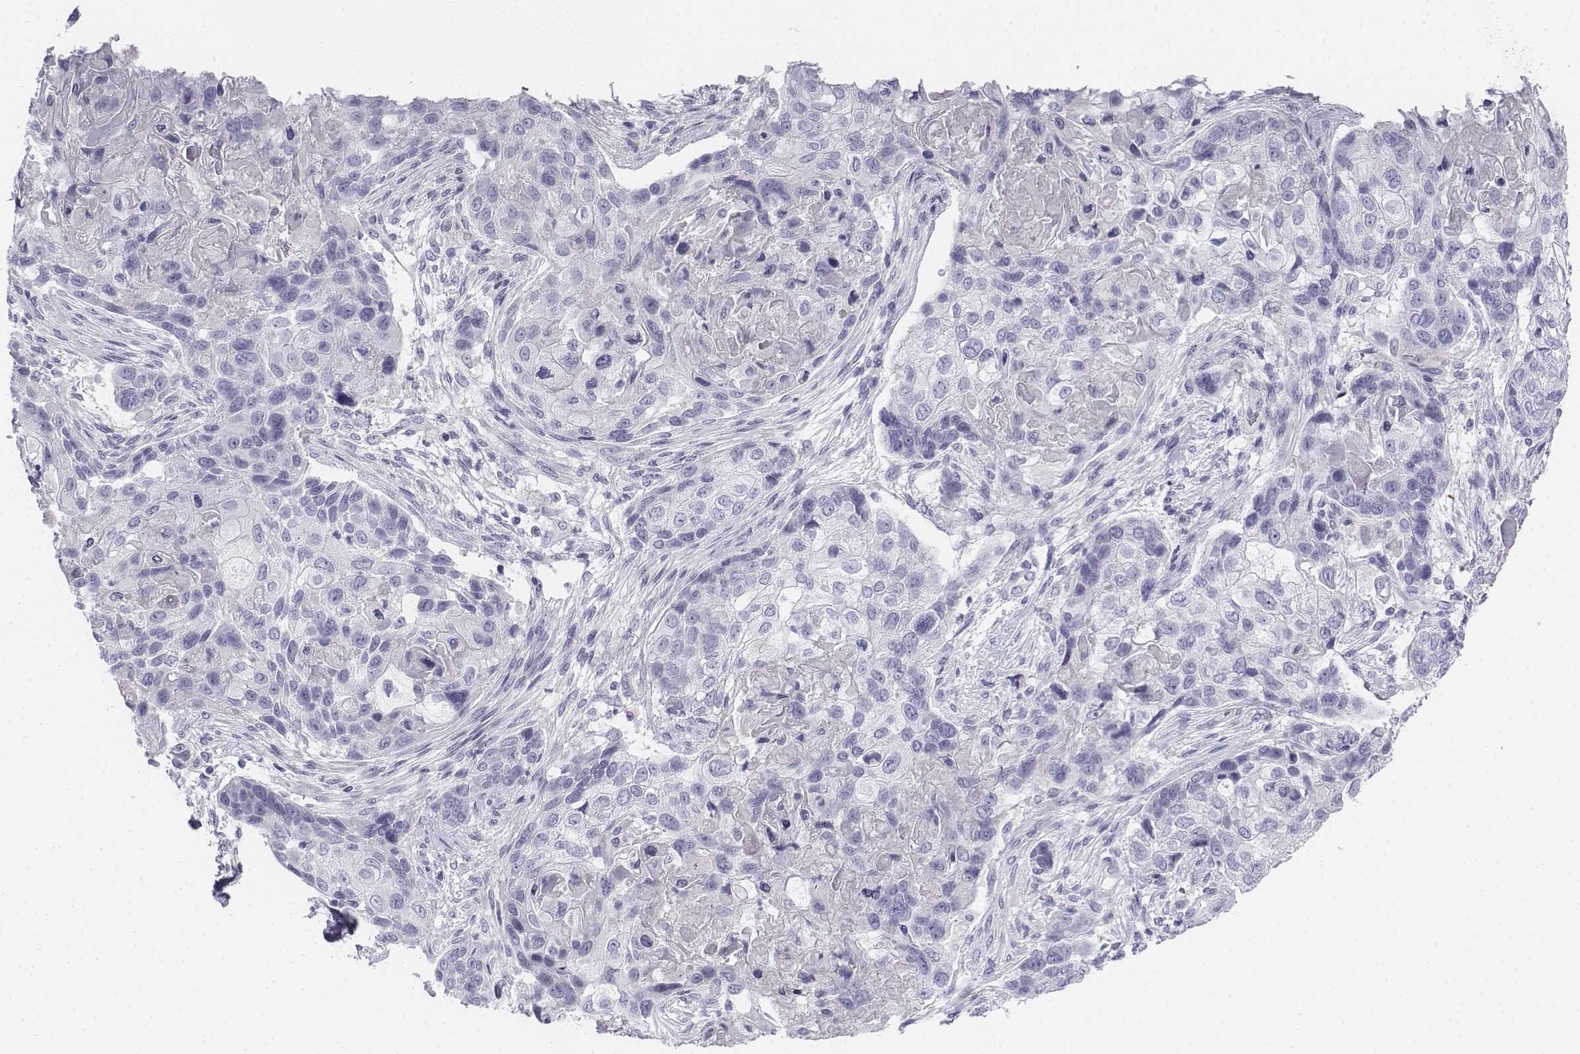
{"staining": {"intensity": "negative", "quantity": "none", "location": "none"}, "tissue": "lung cancer", "cell_type": "Tumor cells", "image_type": "cancer", "snomed": [{"axis": "morphology", "description": "Squamous cell carcinoma, NOS"}, {"axis": "topography", "description": "Lung"}], "caption": "High magnification brightfield microscopy of lung squamous cell carcinoma stained with DAB (3,3'-diaminobenzidine) (brown) and counterstained with hematoxylin (blue): tumor cells show no significant positivity. The staining is performed using DAB (3,3'-diaminobenzidine) brown chromogen with nuclei counter-stained in using hematoxylin.", "gene": "TH", "patient": {"sex": "male", "age": 69}}